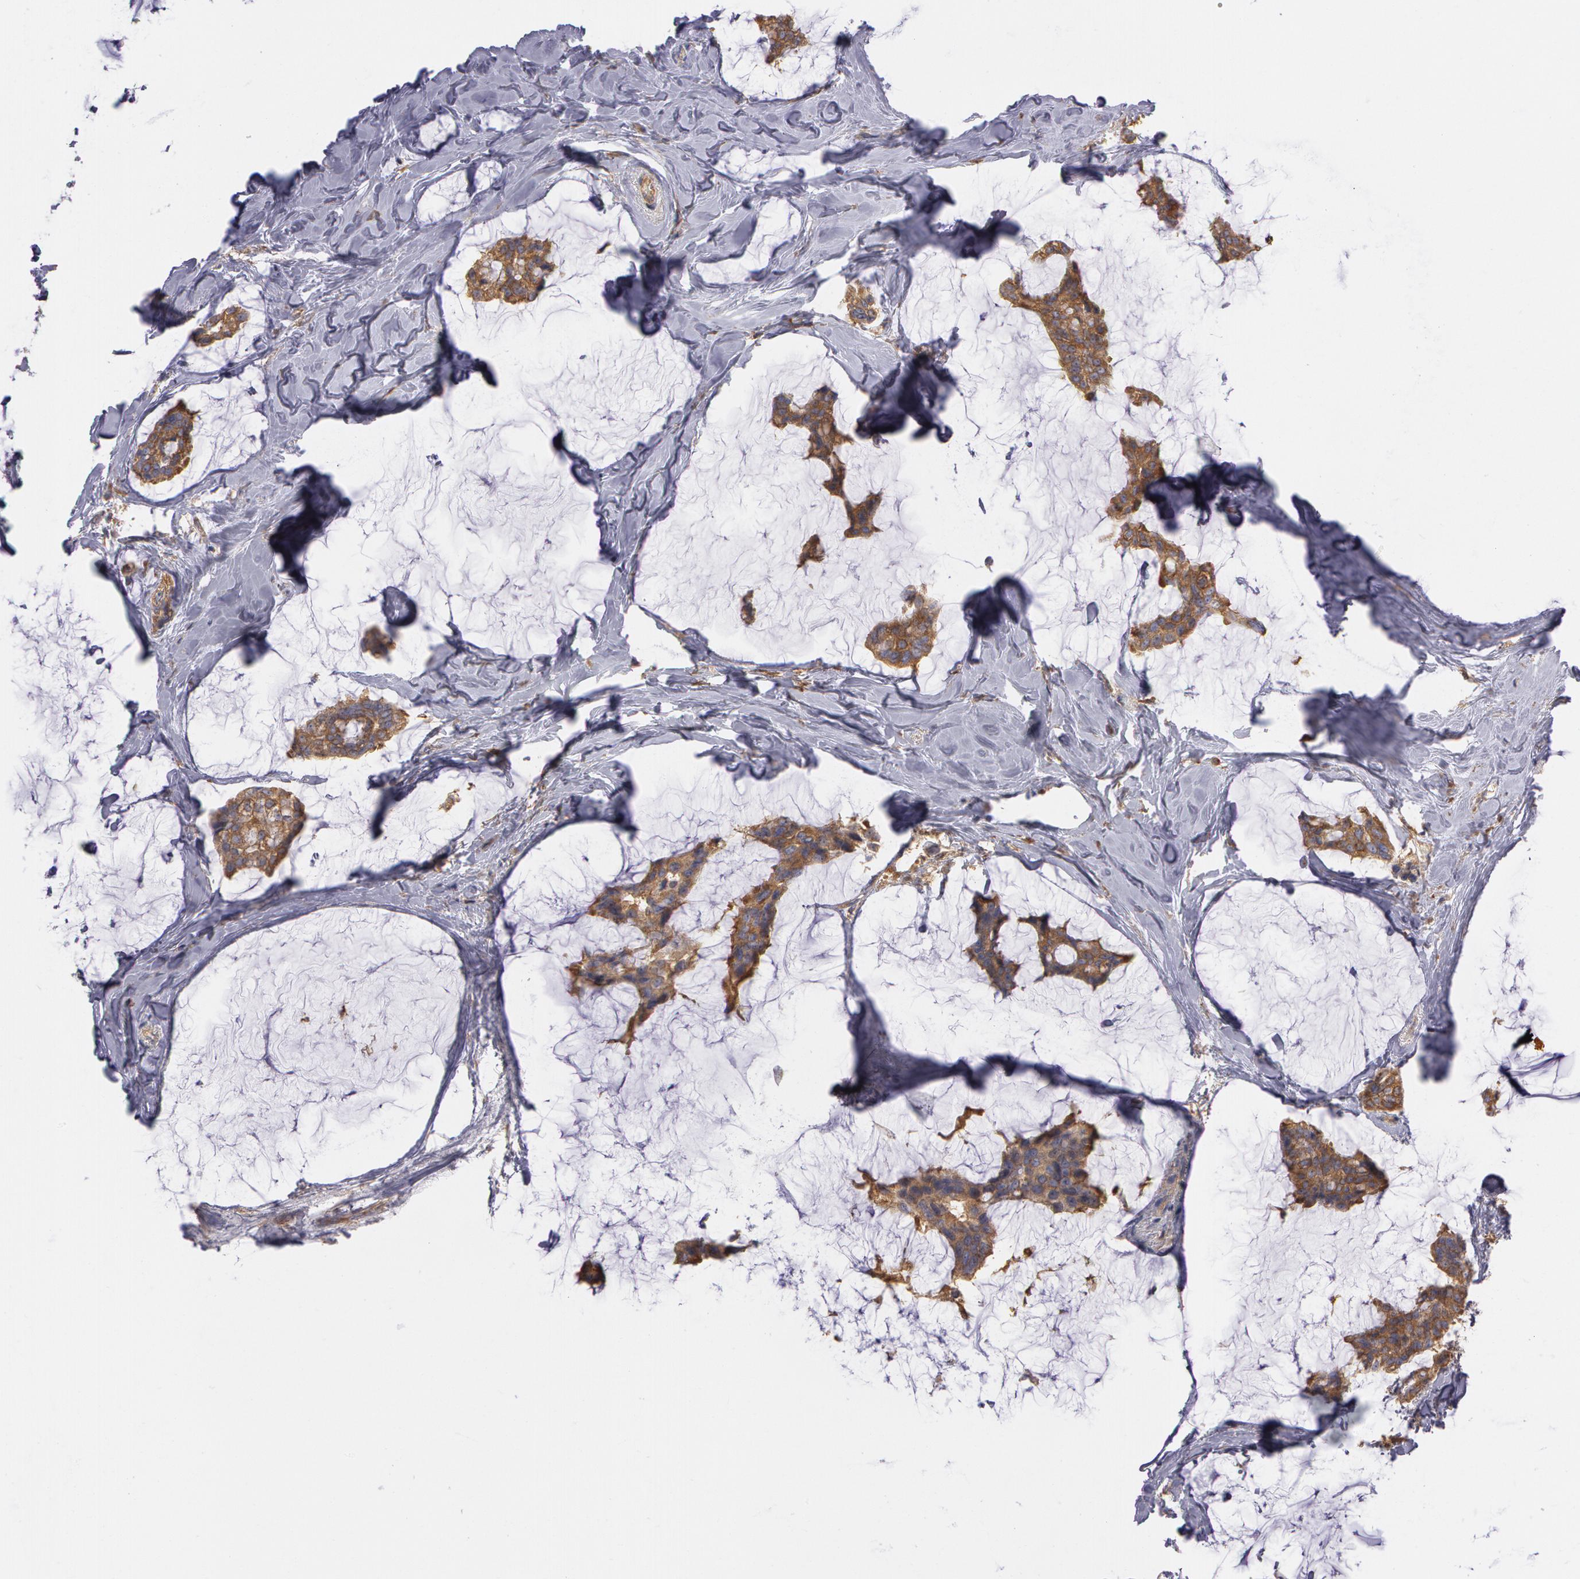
{"staining": {"intensity": "moderate", "quantity": ">75%", "location": "cytoplasmic/membranous"}, "tissue": "breast cancer", "cell_type": "Tumor cells", "image_type": "cancer", "snomed": [{"axis": "morphology", "description": "Duct carcinoma"}, {"axis": "topography", "description": "Breast"}], "caption": "High-power microscopy captured an immunohistochemistry micrograph of breast cancer, revealing moderate cytoplasmic/membranous staining in approximately >75% of tumor cells.", "gene": "NEK9", "patient": {"sex": "female", "age": 93}}